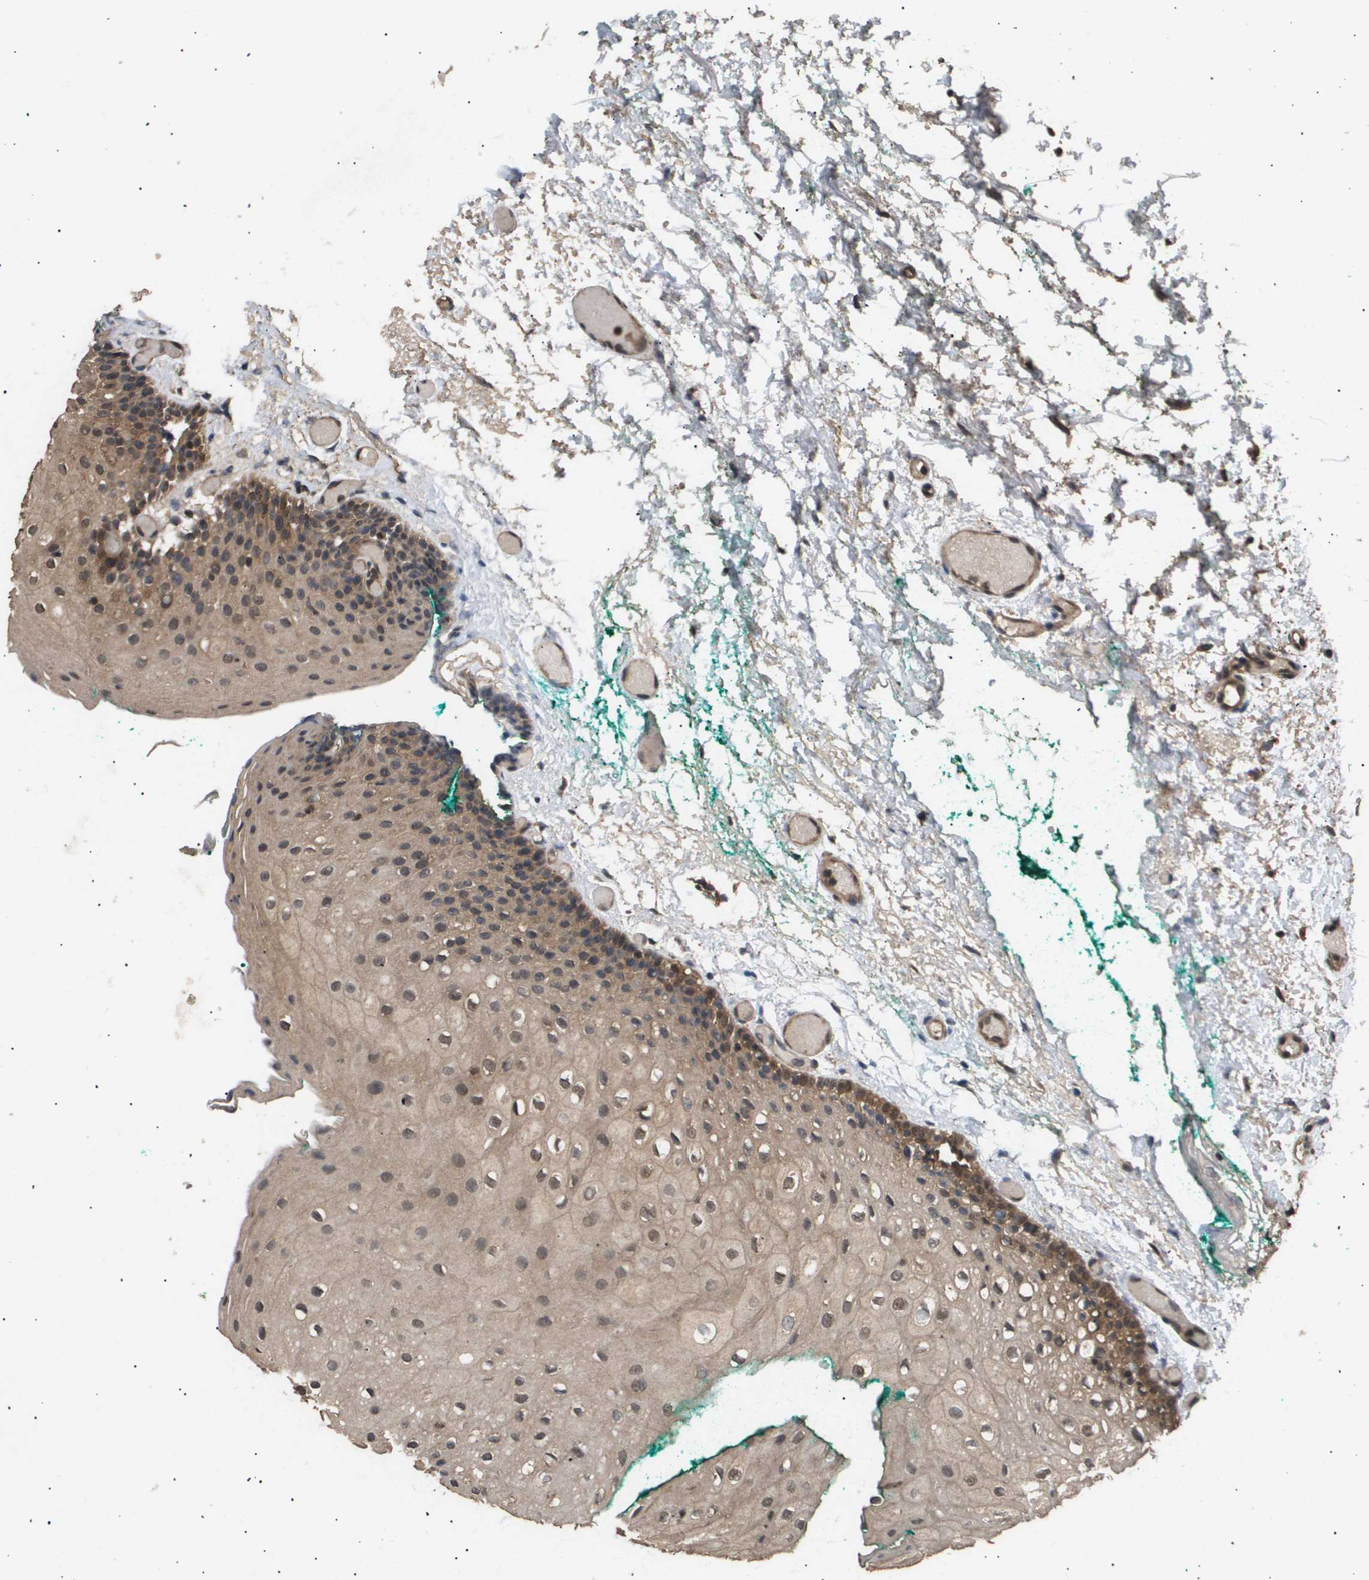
{"staining": {"intensity": "moderate", "quantity": ">75%", "location": "cytoplasmic/membranous,nuclear"}, "tissue": "oral mucosa", "cell_type": "Squamous epithelial cells", "image_type": "normal", "snomed": [{"axis": "morphology", "description": "Normal tissue, NOS"}, {"axis": "morphology", "description": "Squamous cell carcinoma, NOS"}, {"axis": "topography", "description": "Skeletal muscle"}, {"axis": "topography", "description": "Oral tissue"}, {"axis": "topography", "description": "Head-Neck"}], "caption": "Immunohistochemistry (IHC) micrograph of normal oral mucosa stained for a protein (brown), which demonstrates medium levels of moderate cytoplasmic/membranous,nuclear expression in approximately >75% of squamous epithelial cells.", "gene": "ING1", "patient": {"sex": "female", "age": 84}}